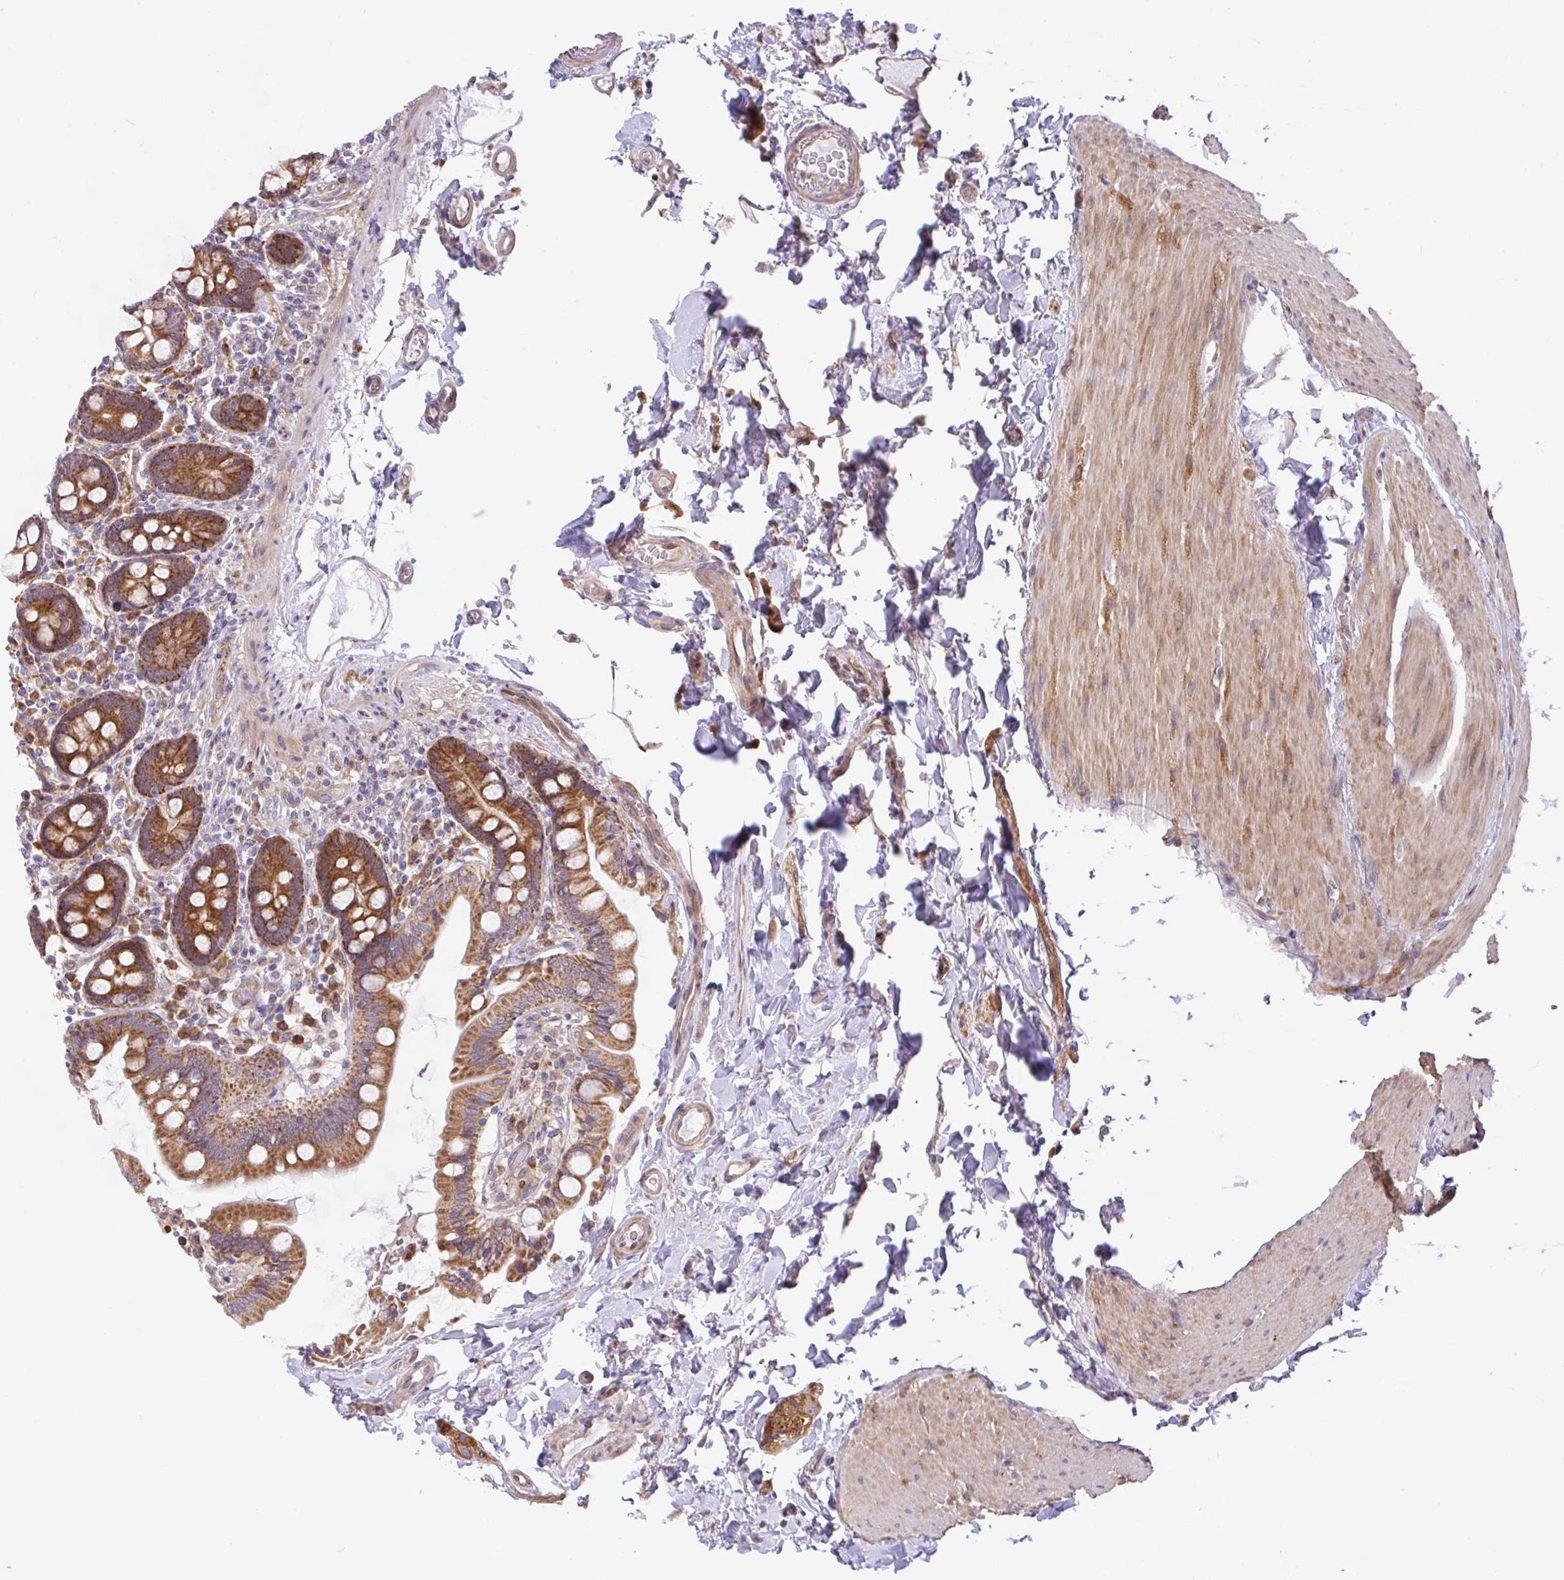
{"staining": {"intensity": "moderate", "quantity": ">75%", "location": "cytoplasmic/membranous"}, "tissue": "small intestine", "cell_type": "Glandular cells", "image_type": "normal", "snomed": [{"axis": "morphology", "description": "Normal tissue, NOS"}, {"axis": "topography", "description": "Small intestine"}], "caption": "Immunohistochemical staining of benign human small intestine demonstrates >75% levels of moderate cytoplasmic/membranous protein positivity in about >75% of glandular cells. Immunohistochemistry stains the protein of interest in brown and the nuclei are stained blue.", "gene": "DLEU7", "patient": {"sex": "female", "age": 64}}